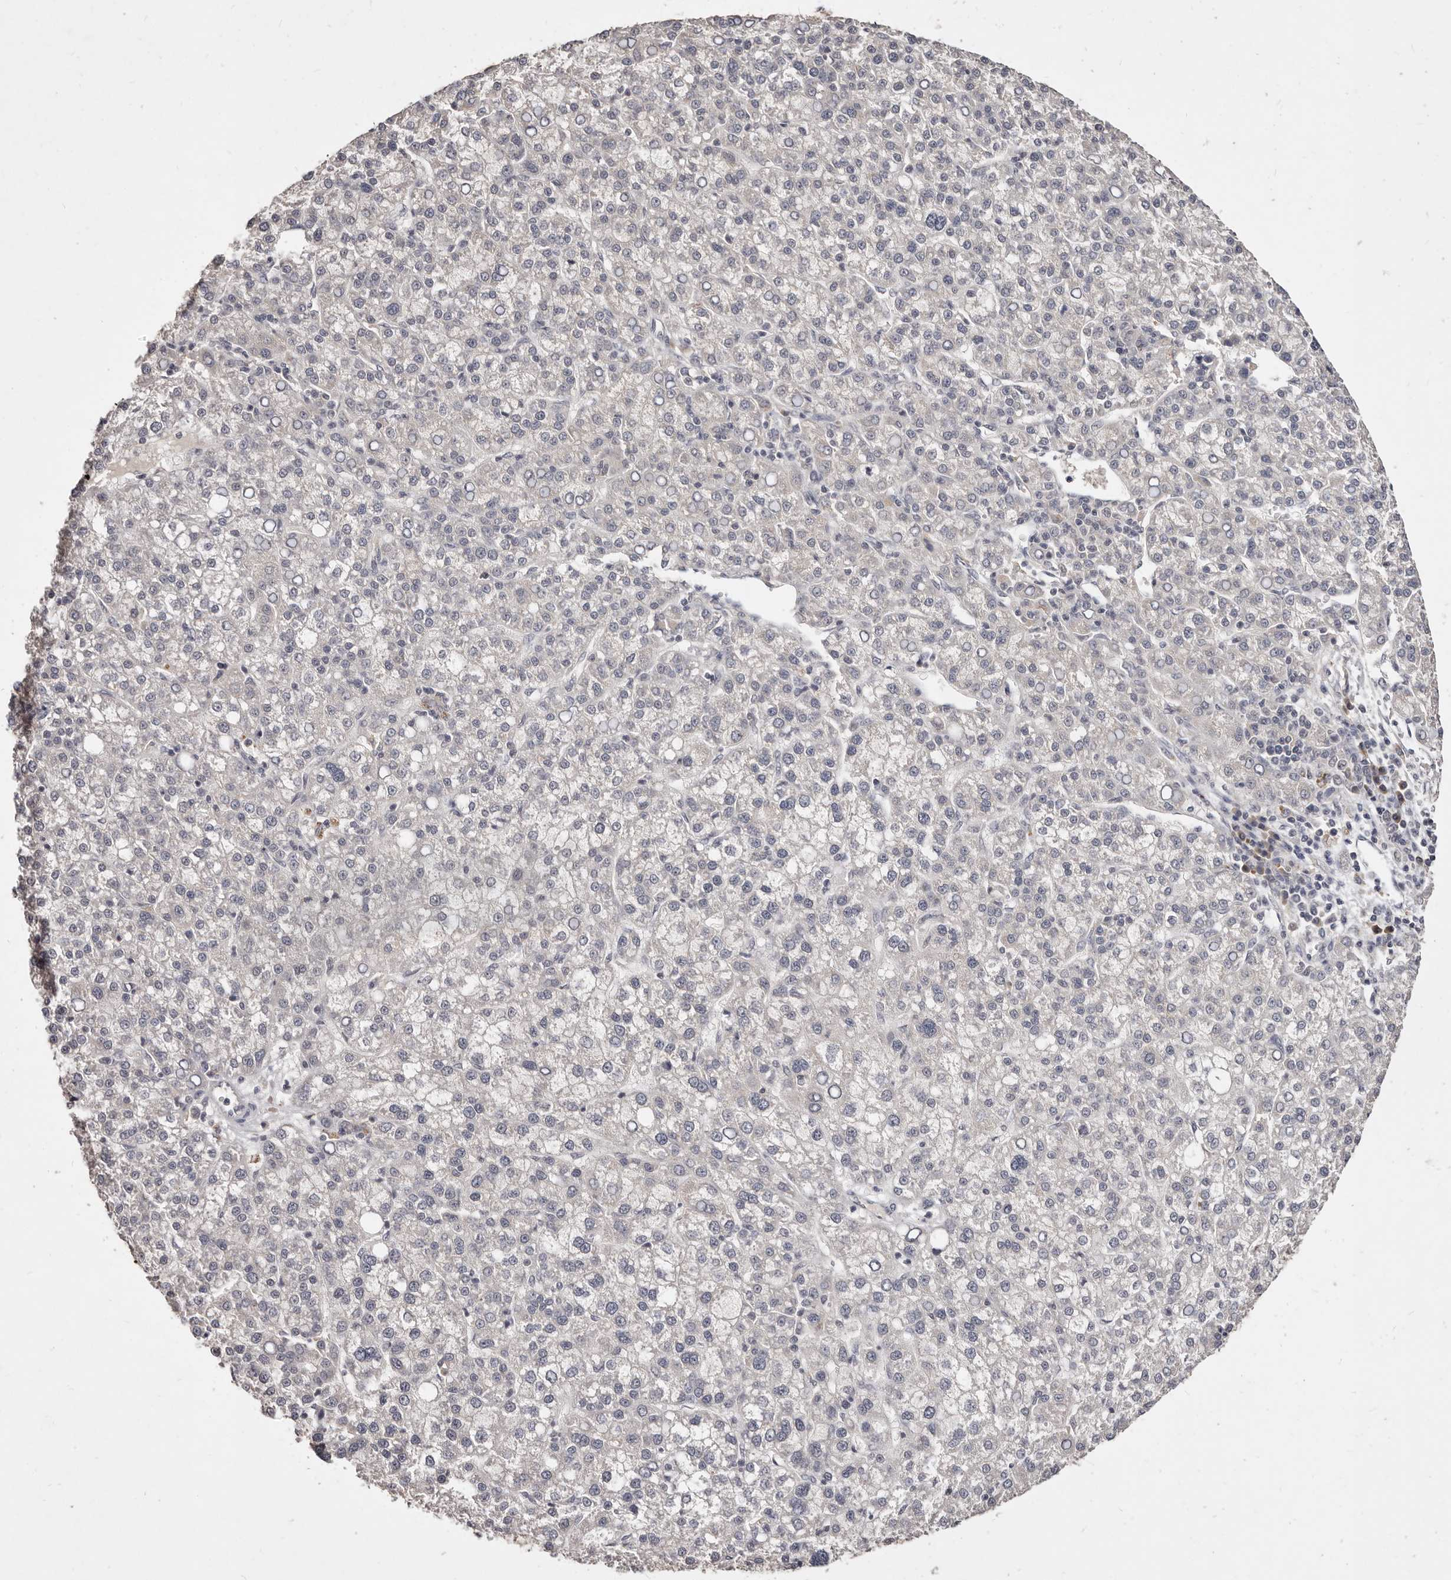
{"staining": {"intensity": "negative", "quantity": "none", "location": "none"}, "tissue": "liver cancer", "cell_type": "Tumor cells", "image_type": "cancer", "snomed": [{"axis": "morphology", "description": "Carcinoma, Hepatocellular, NOS"}, {"axis": "topography", "description": "Liver"}], "caption": "Histopathology image shows no protein positivity in tumor cells of liver cancer (hepatocellular carcinoma) tissue.", "gene": "TSPAN13", "patient": {"sex": "female", "age": 58}}